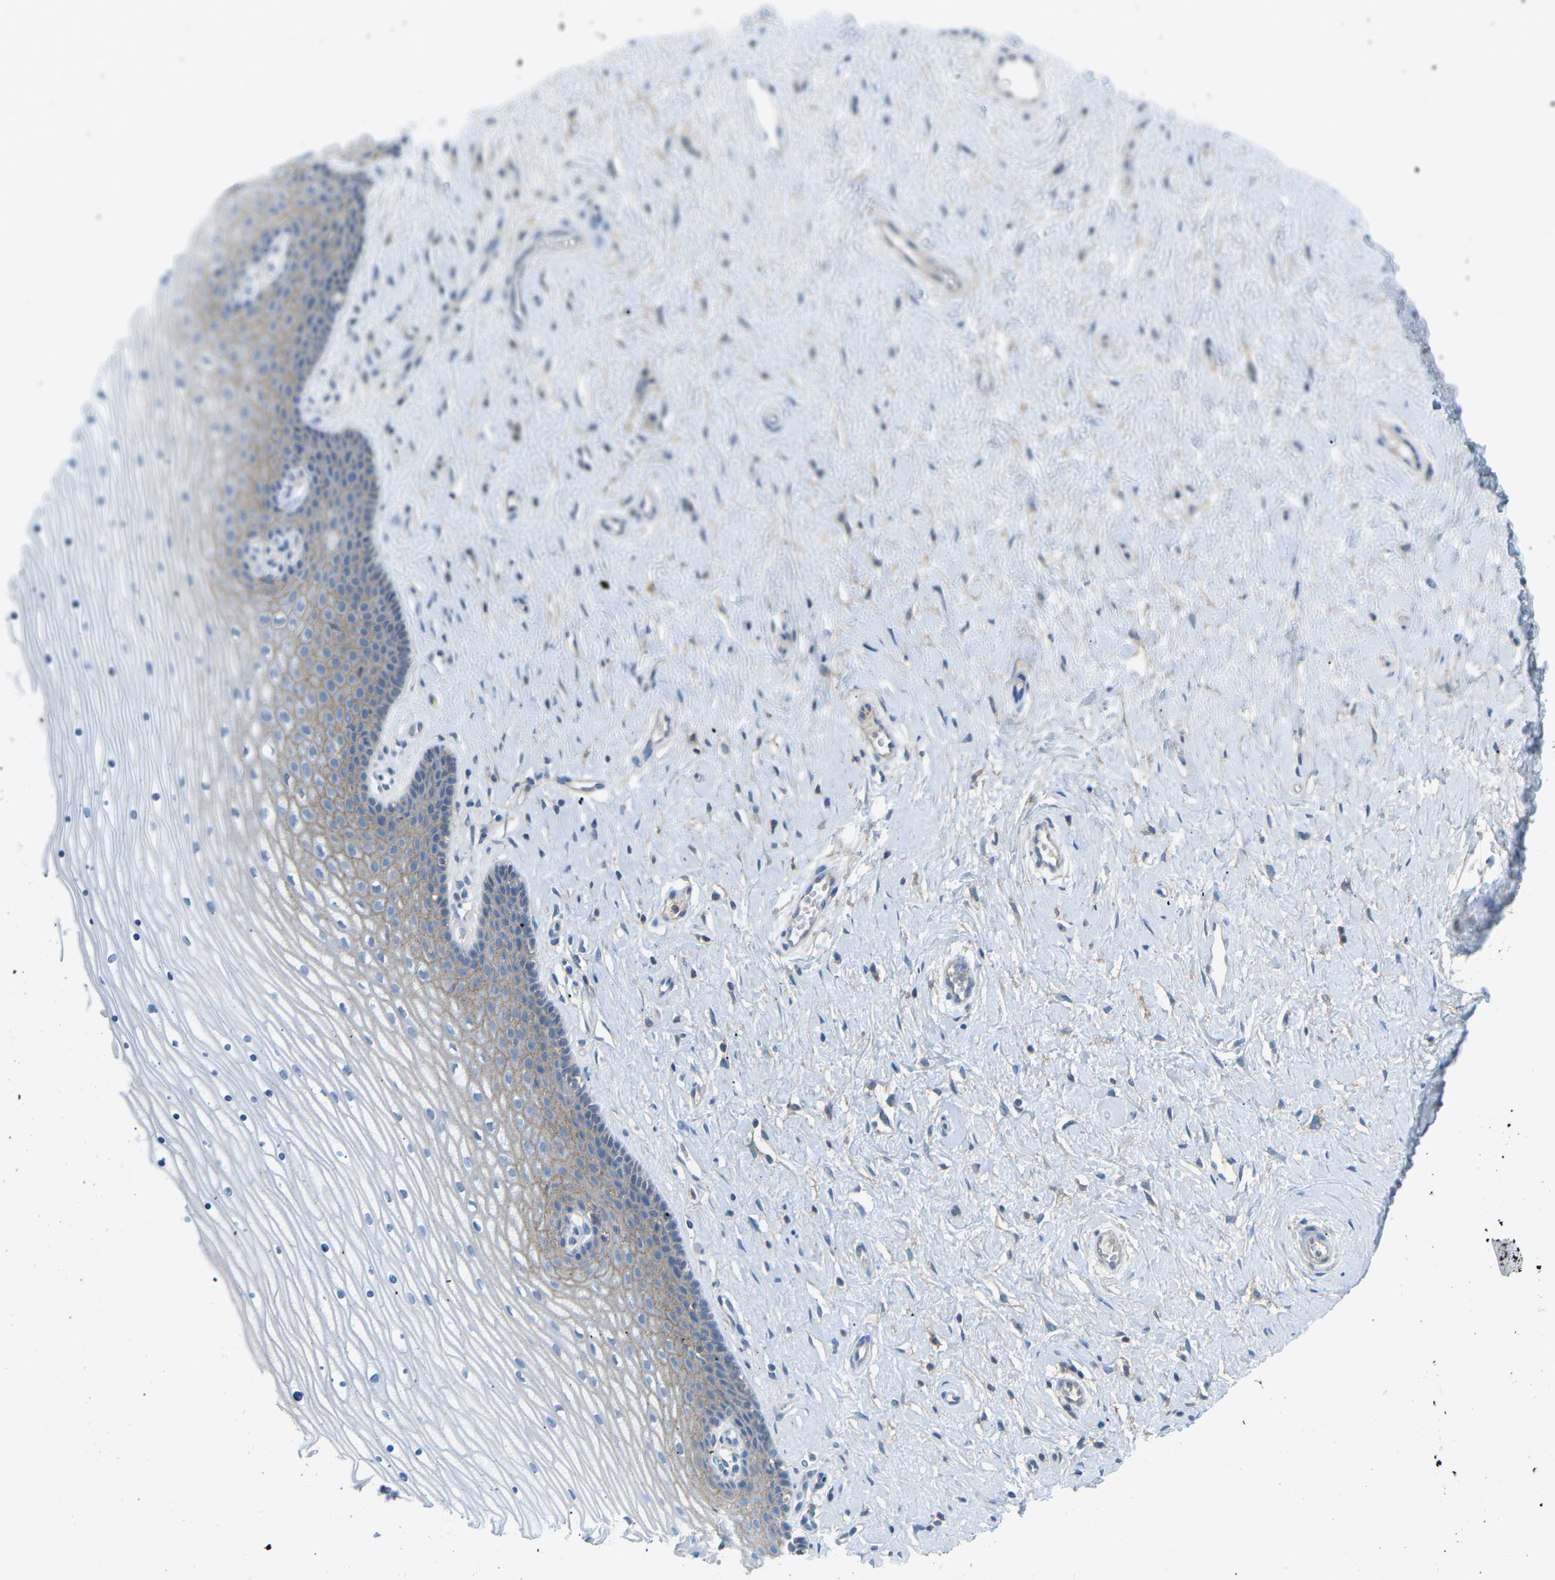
{"staining": {"intensity": "moderate", "quantity": ">75%", "location": "cytoplasmic/membranous"}, "tissue": "cervix", "cell_type": "Glandular cells", "image_type": "normal", "snomed": [{"axis": "morphology", "description": "Normal tissue, NOS"}, {"axis": "topography", "description": "Cervix"}], "caption": "This photomicrograph exhibits IHC staining of normal cervix, with medium moderate cytoplasmic/membranous staining in about >75% of glandular cells.", "gene": "CD47", "patient": {"sex": "female", "age": 39}}